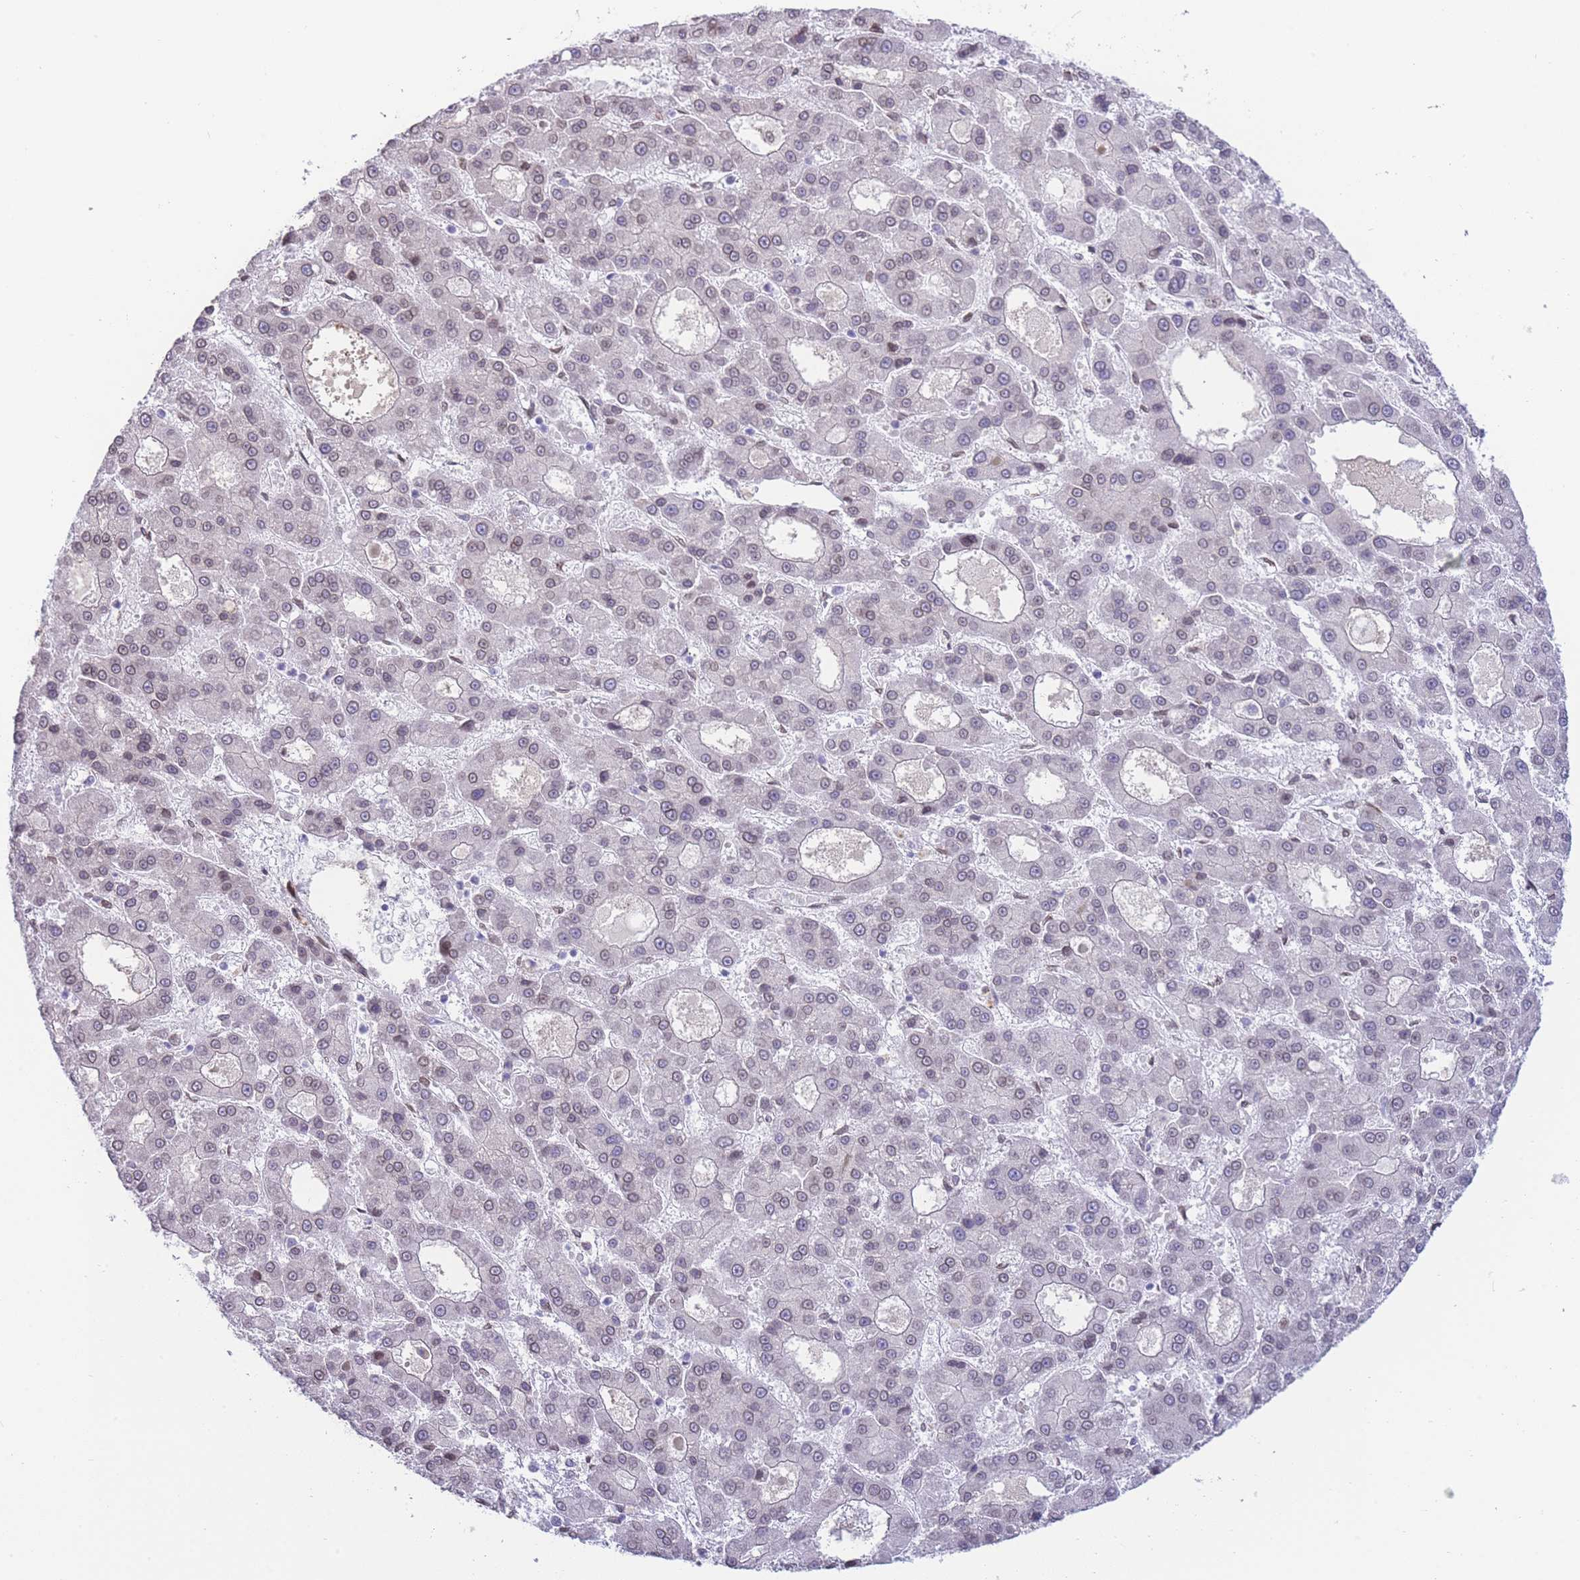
{"staining": {"intensity": "weak", "quantity": "25%-75%", "location": "cytoplasmic/membranous,nuclear"}, "tissue": "liver cancer", "cell_type": "Tumor cells", "image_type": "cancer", "snomed": [{"axis": "morphology", "description": "Carcinoma, Hepatocellular, NOS"}, {"axis": "topography", "description": "Liver"}], "caption": "Human liver cancer (hepatocellular carcinoma) stained with a brown dye demonstrates weak cytoplasmic/membranous and nuclear positive expression in approximately 25%-75% of tumor cells.", "gene": "OR10AD1", "patient": {"sex": "male", "age": 70}}